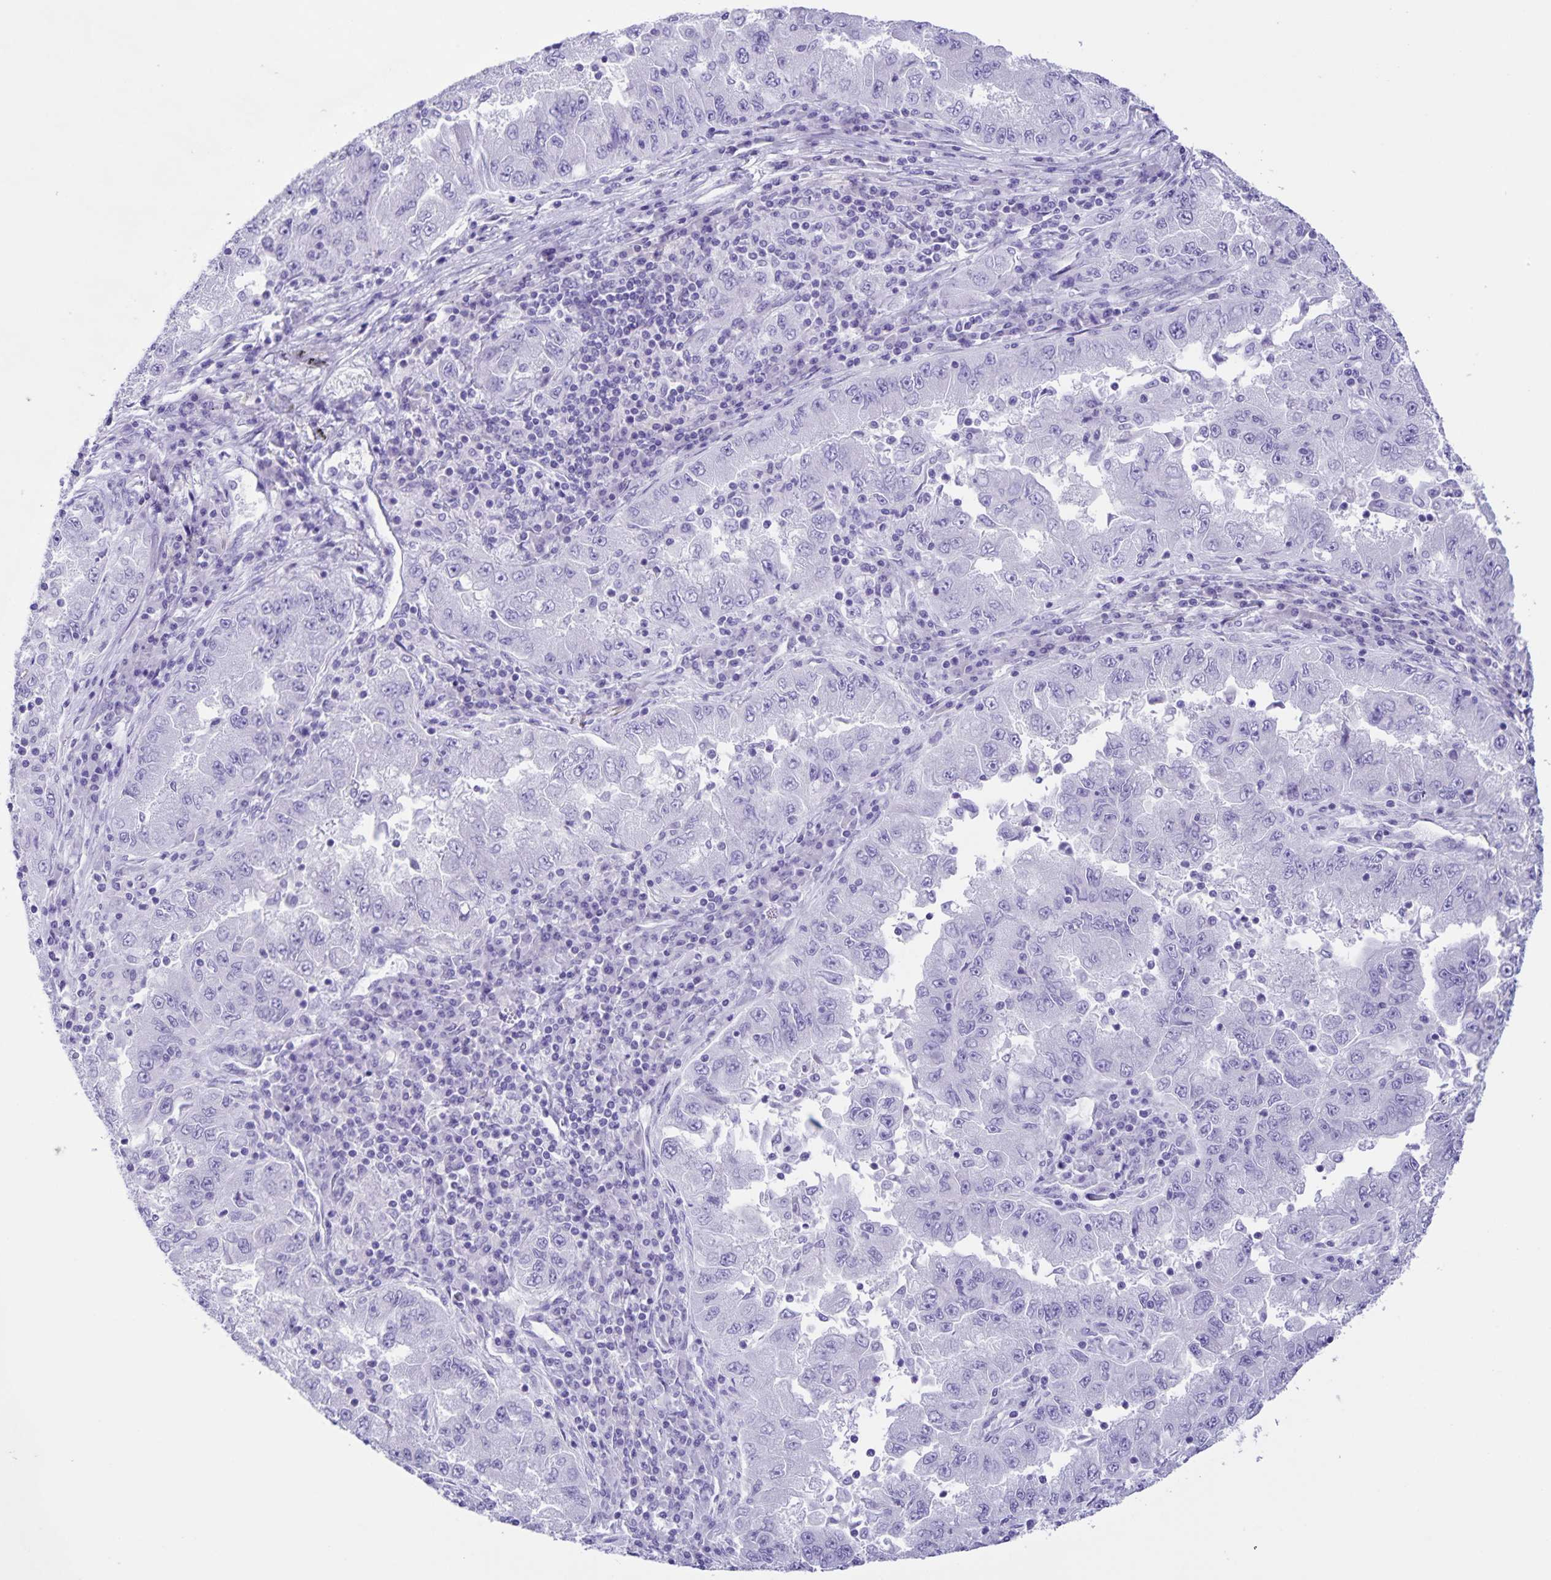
{"staining": {"intensity": "negative", "quantity": "none", "location": "none"}, "tissue": "lung cancer", "cell_type": "Tumor cells", "image_type": "cancer", "snomed": [{"axis": "morphology", "description": "Adenocarcinoma, NOS"}, {"axis": "morphology", "description": "Adenocarcinoma primary or metastatic"}, {"axis": "topography", "description": "Lung"}], "caption": "Adenocarcinoma (lung) stained for a protein using IHC shows no staining tumor cells.", "gene": "CAPSL", "patient": {"sex": "male", "age": 74}}